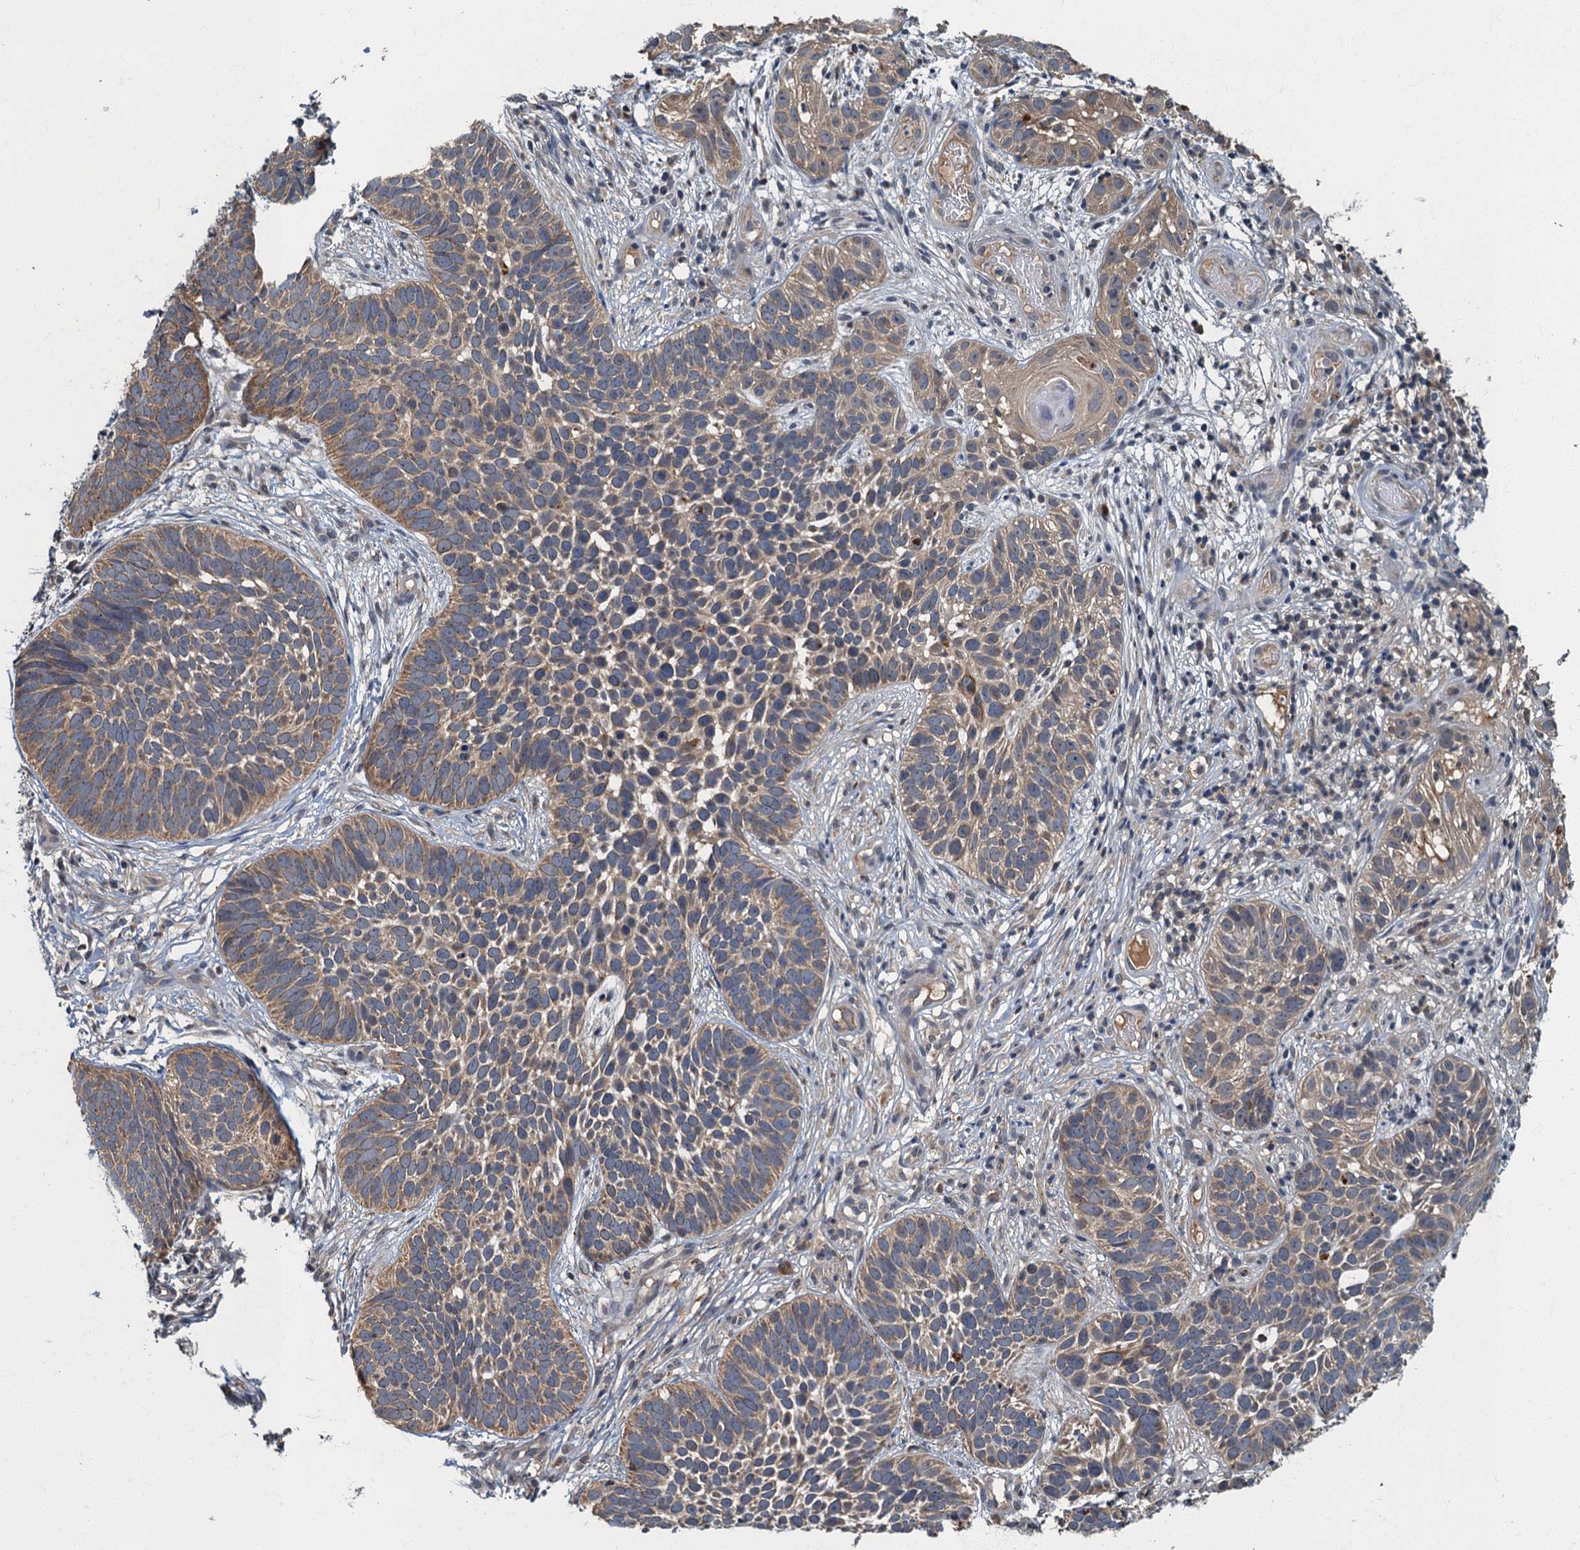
{"staining": {"intensity": "moderate", "quantity": "25%-75%", "location": "cytoplasmic/membranous"}, "tissue": "skin cancer", "cell_type": "Tumor cells", "image_type": "cancer", "snomed": [{"axis": "morphology", "description": "Basal cell carcinoma"}, {"axis": "topography", "description": "Skin"}], "caption": "This image shows immunohistochemistry staining of skin basal cell carcinoma, with medium moderate cytoplasmic/membranous positivity in about 25%-75% of tumor cells.", "gene": "WDCP", "patient": {"sex": "male", "age": 89}}